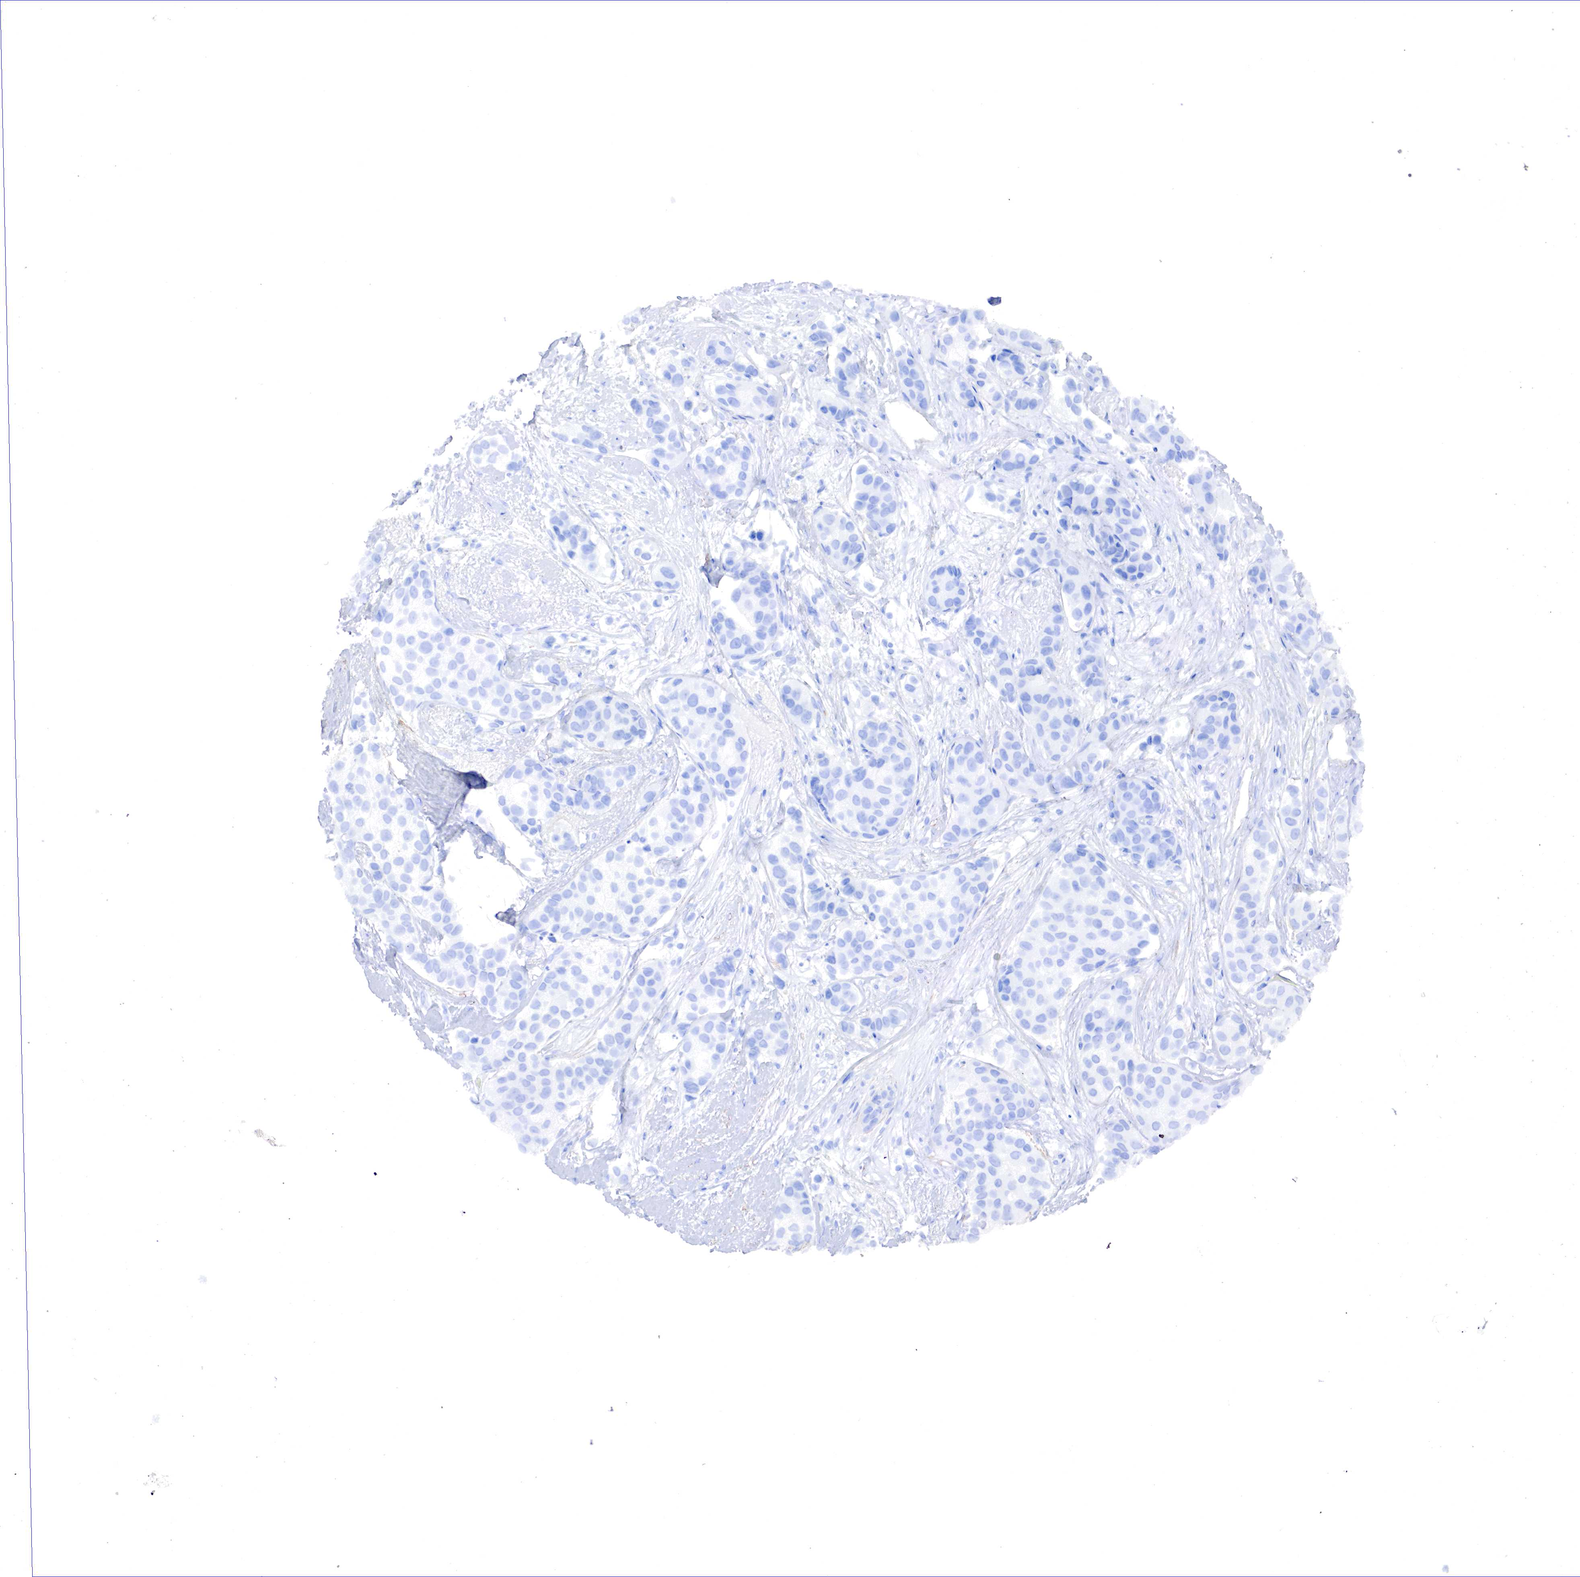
{"staining": {"intensity": "negative", "quantity": "none", "location": "none"}, "tissue": "breast cancer", "cell_type": "Tumor cells", "image_type": "cancer", "snomed": [{"axis": "morphology", "description": "Duct carcinoma"}, {"axis": "topography", "description": "Breast"}], "caption": "IHC histopathology image of breast infiltrating ductal carcinoma stained for a protein (brown), which exhibits no expression in tumor cells.", "gene": "TPM1", "patient": {"sex": "female", "age": 68}}